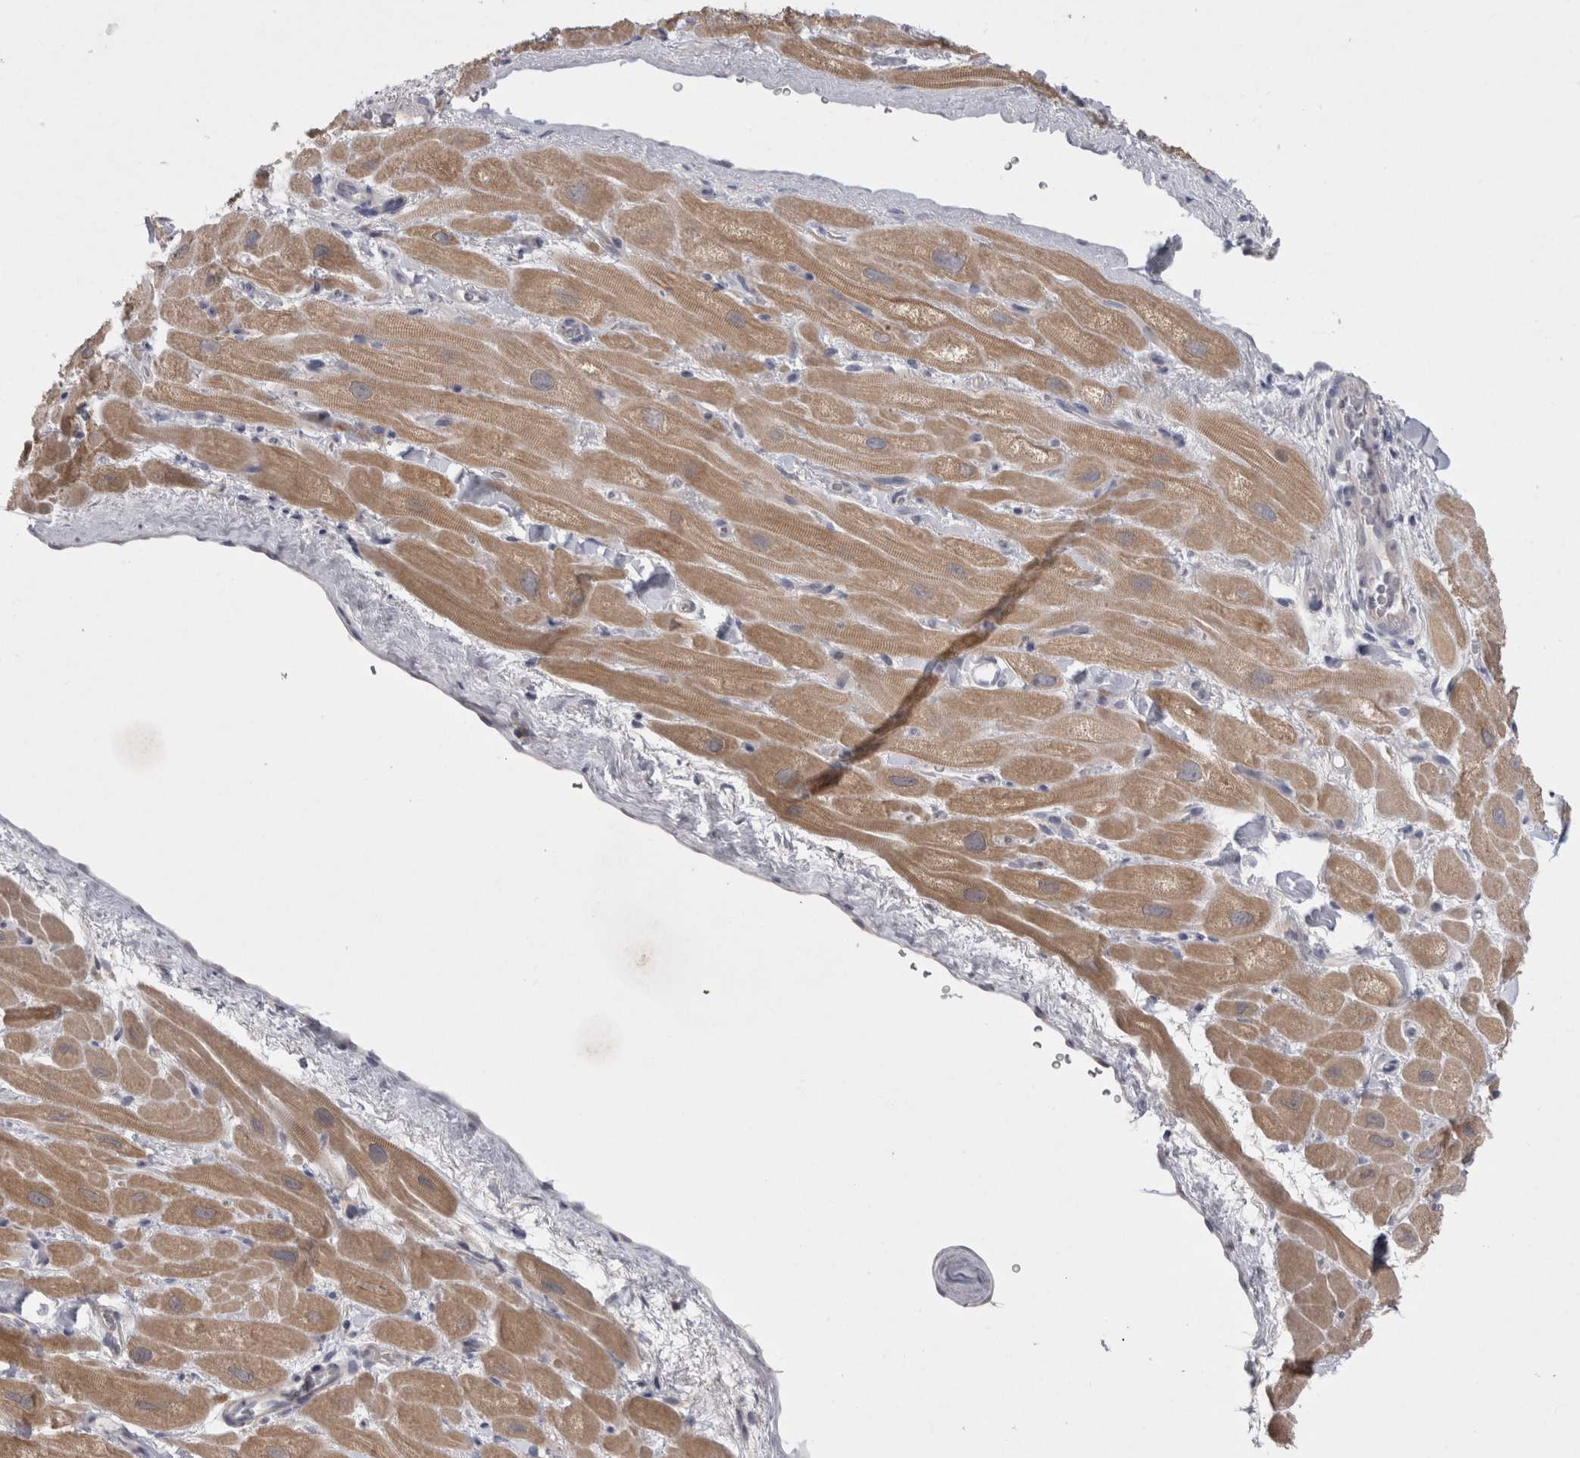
{"staining": {"intensity": "moderate", "quantity": "25%-75%", "location": "cytoplasmic/membranous"}, "tissue": "heart muscle", "cell_type": "Cardiomyocytes", "image_type": "normal", "snomed": [{"axis": "morphology", "description": "Normal tissue, NOS"}, {"axis": "topography", "description": "Heart"}], "caption": "Human heart muscle stained for a protein (brown) reveals moderate cytoplasmic/membranous positive expression in approximately 25%-75% of cardiomyocytes.", "gene": "LRRC40", "patient": {"sex": "male", "age": 49}}